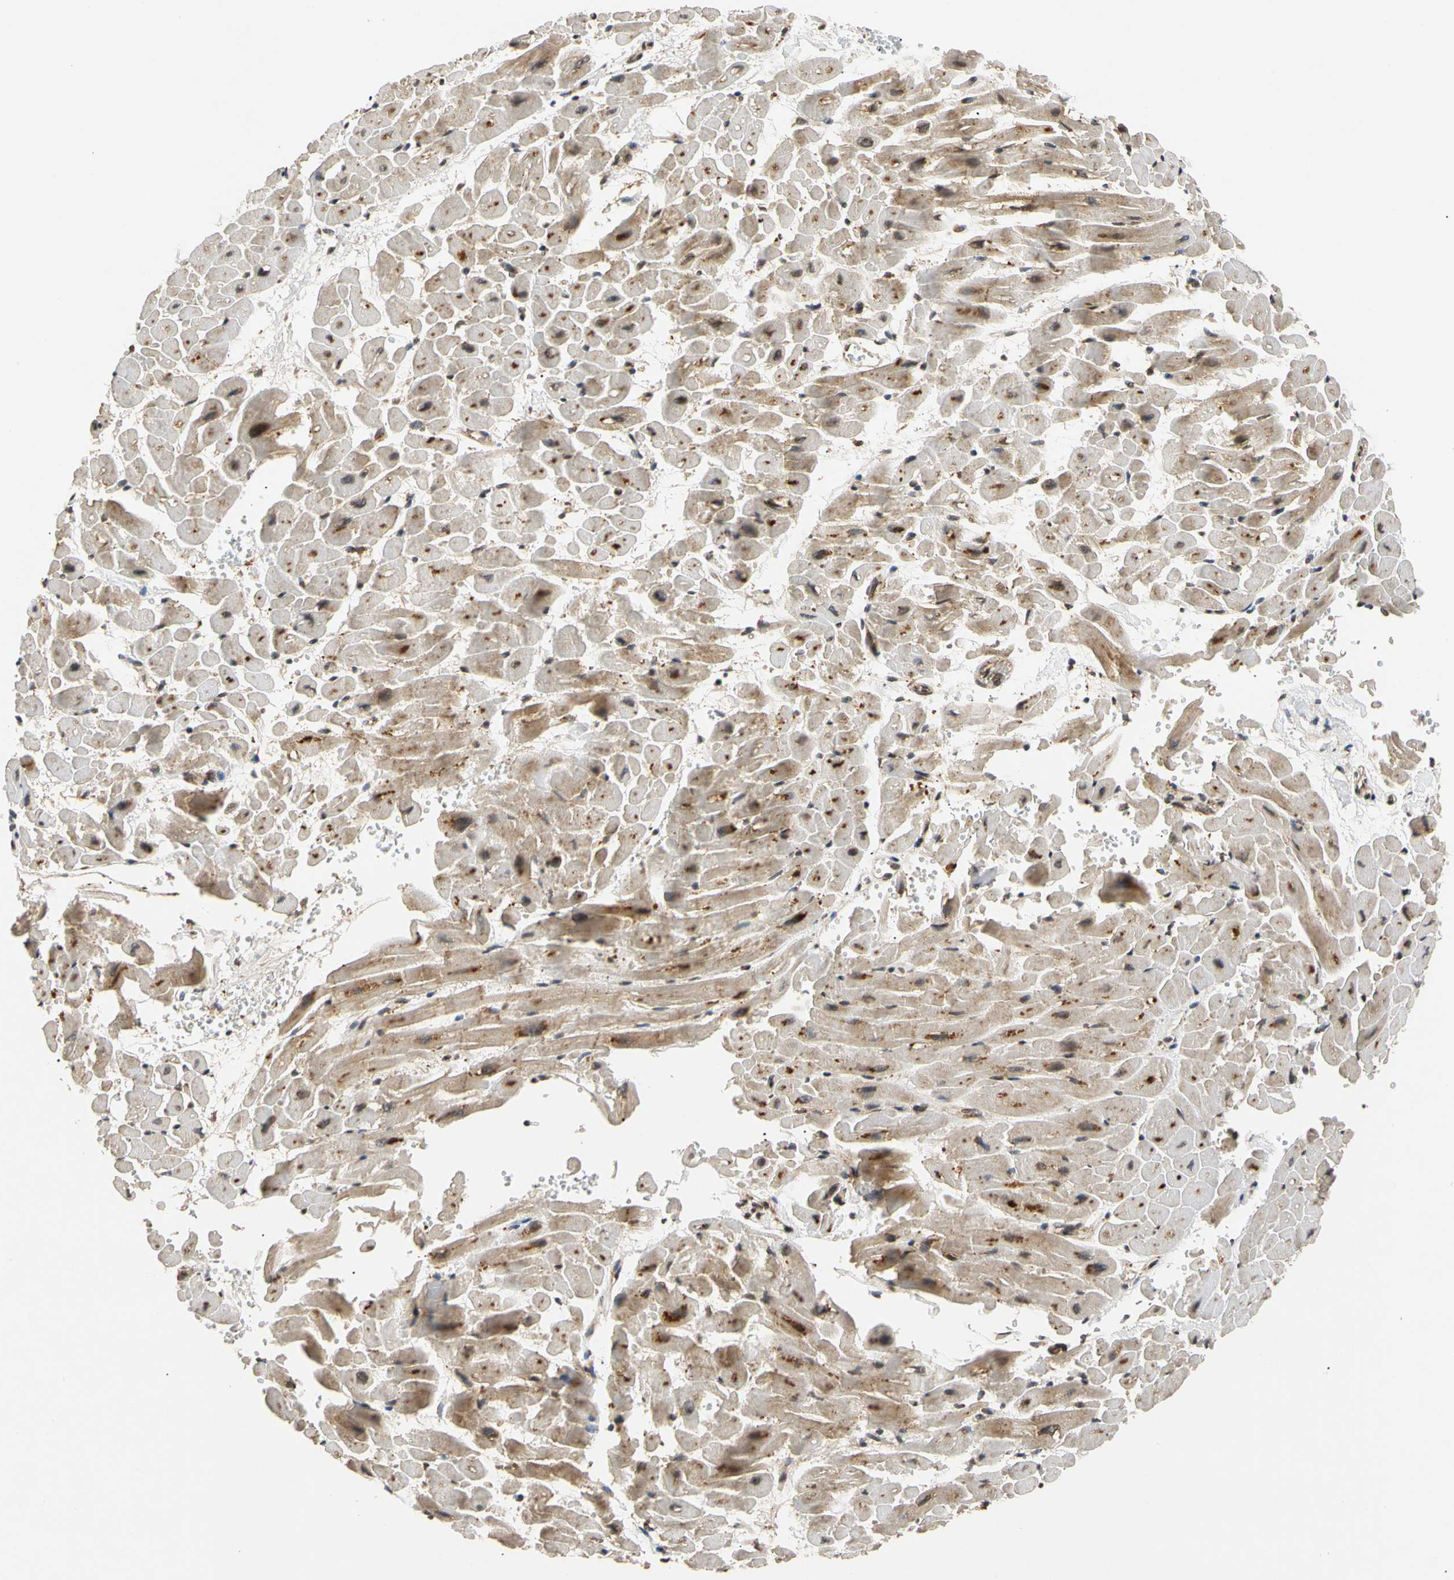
{"staining": {"intensity": "moderate", "quantity": ">75%", "location": "cytoplasmic/membranous"}, "tissue": "heart muscle", "cell_type": "Cardiomyocytes", "image_type": "normal", "snomed": [{"axis": "morphology", "description": "Normal tissue, NOS"}, {"axis": "topography", "description": "Heart"}], "caption": "The image reveals a brown stain indicating the presence of a protein in the cytoplasmic/membranous of cardiomyocytes in heart muscle. The staining was performed using DAB, with brown indicating positive protein expression. Nuclei are stained blue with hematoxylin.", "gene": "MRPS22", "patient": {"sex": "male", "age": 45}}